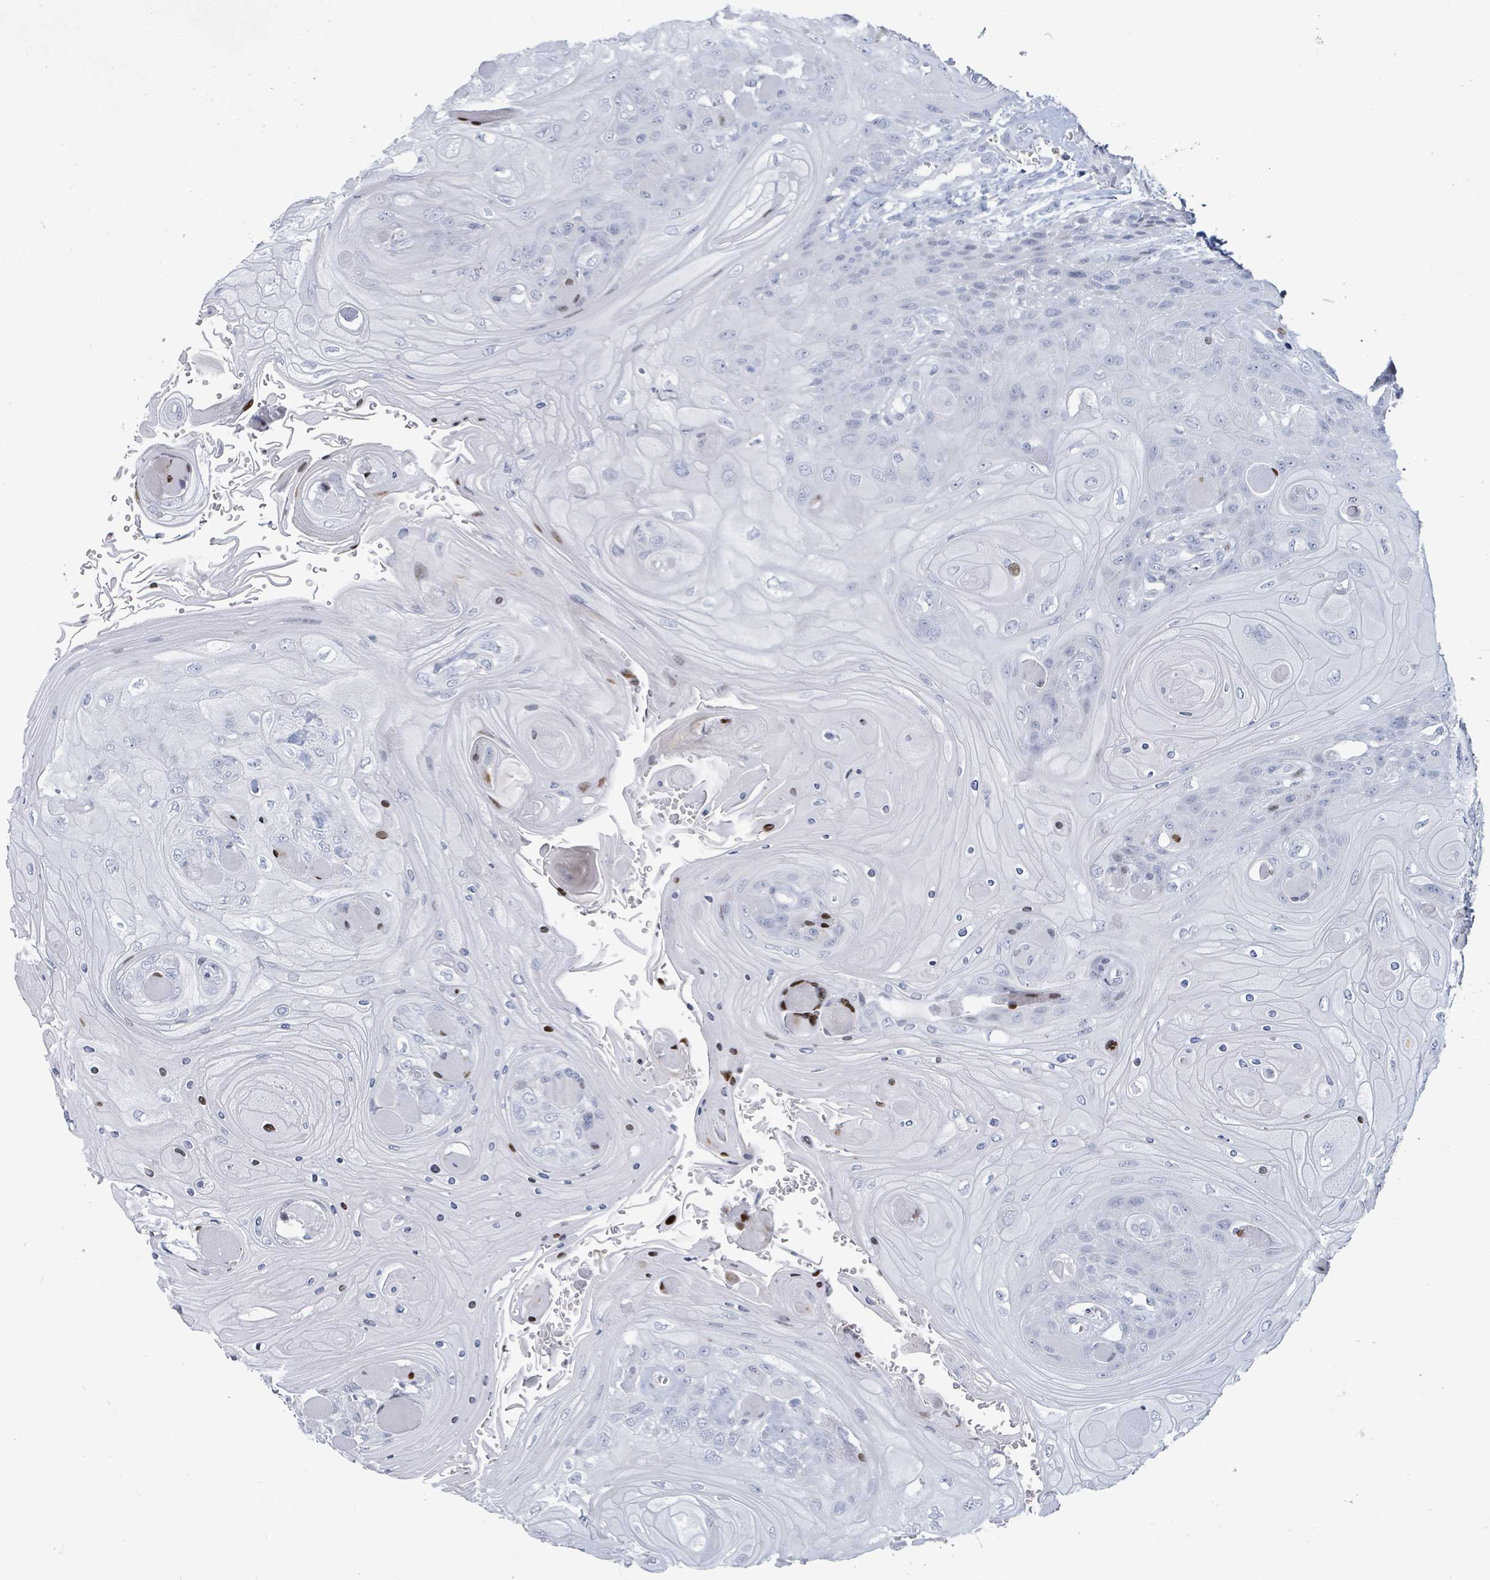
{"staining": {"intensity": "moderate", "quantity": "<25%", "location": "nuclear"}, "tissue": "head and neck cancer", "cell_type": "Tumor cells", "image_type": "cancer", "snomed": [{"axis": "morphology", "description": "Squamous cell carcinoma, NOS"}, {"axis": "topography", "description": "Head-Neck"}], "caption": "A high-resolution micrograph shows immunohistochemistry staining of head and neck squamous cell carcinoma, which displays moderate nuclear staining in about <25% of tumor cells.", "gene": "MALL", "patient": {"sex": "female", "age": 43}}